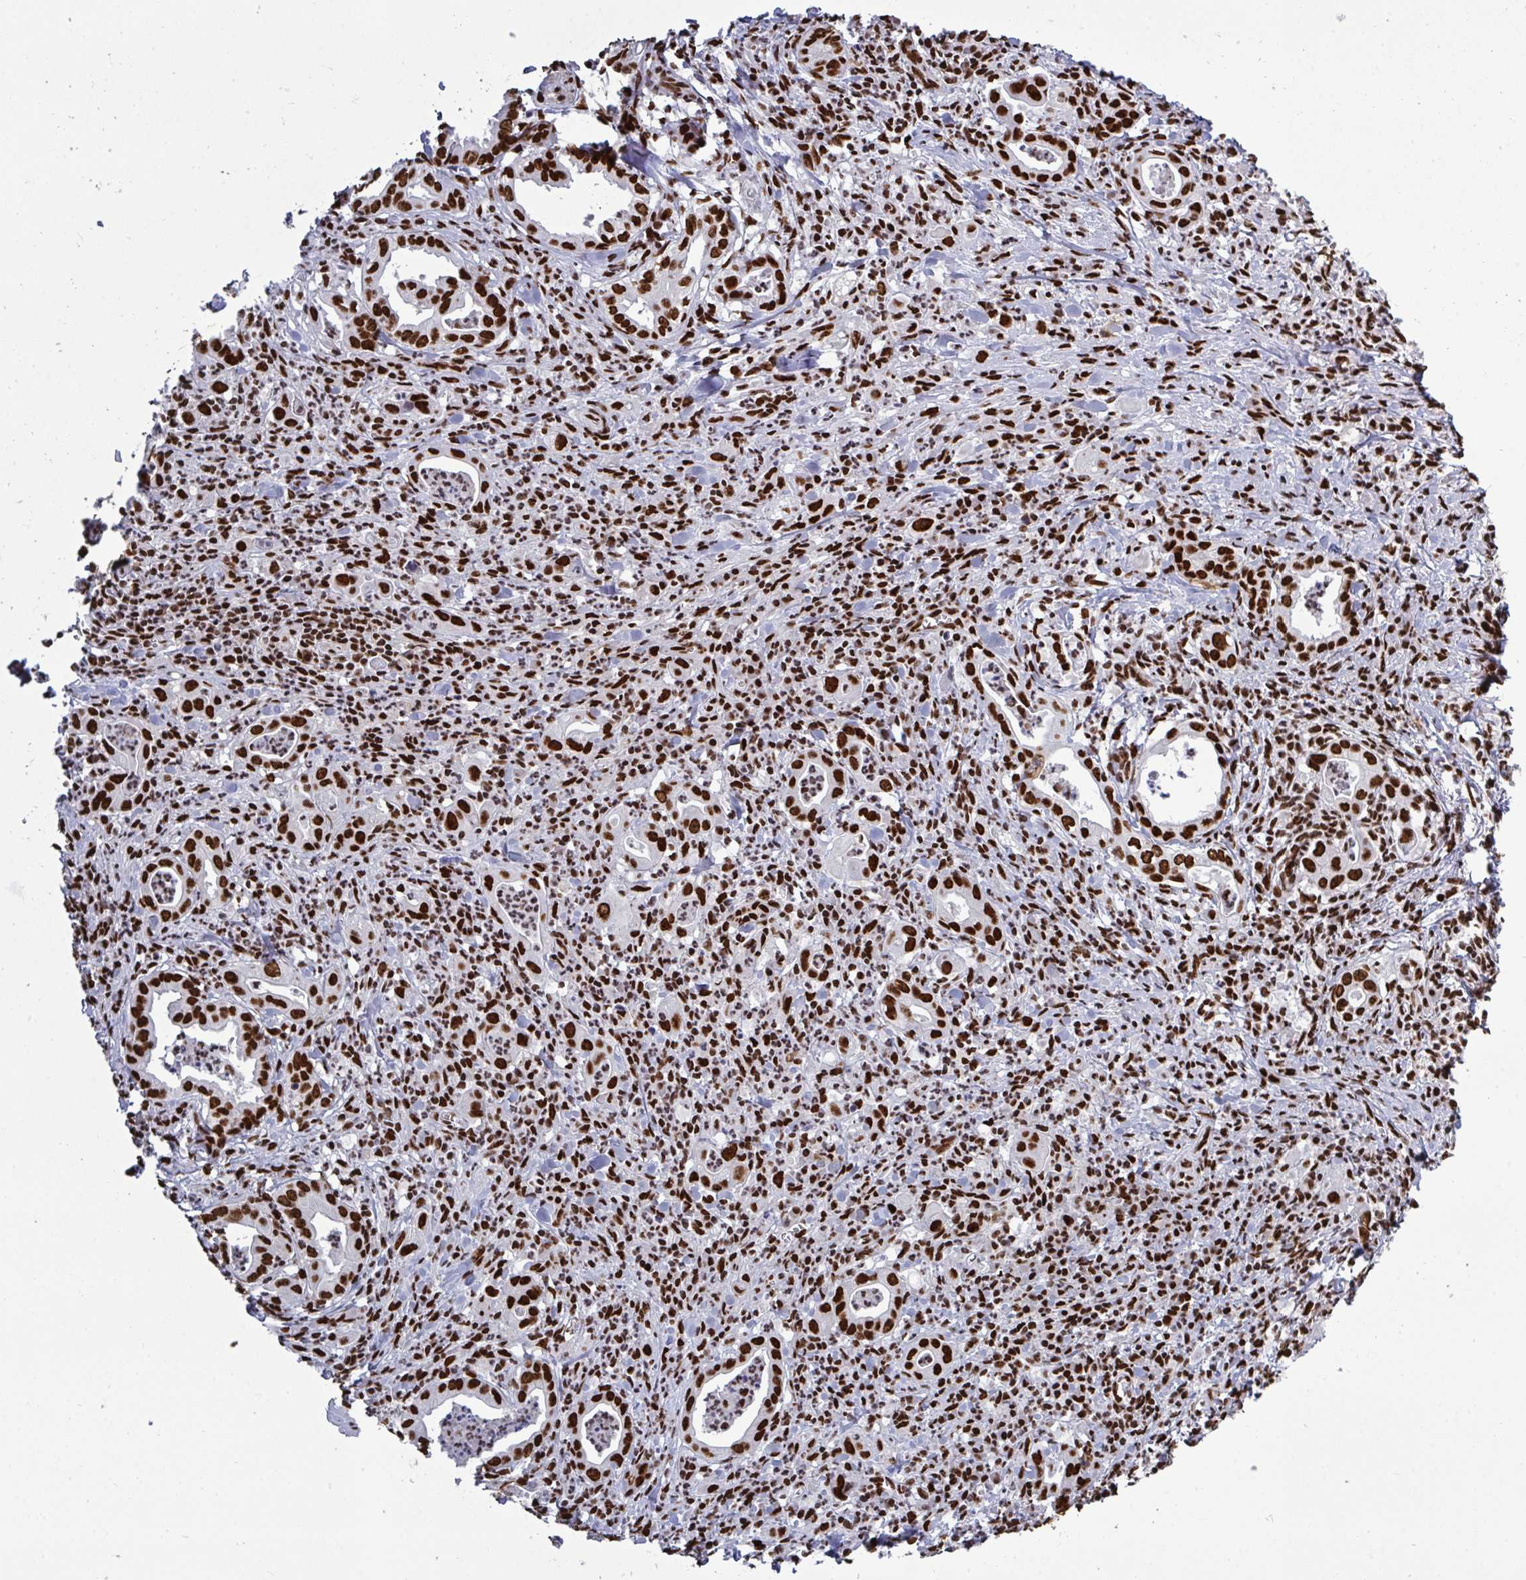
{"staining": {"intensity": "strong", "quantity": ">75%", "location": "nuclear"}, "tissue": "stomach cancer", "cell_type": "Tumor cells", "image_type": "cancer", "snomed": [{"axis": "morphology", "description": "Adenocarcinoma, NOS"}, {"axis": "topography", "description": "Stomach, upper"}], "caption": "Tumor cells reveal high levels of strong nuclear staining in about >75% of cells in stomach adenocarcinoma. The protein is stained brown, and the nuclei are stained in blue (DAB (3,3'-diaminobenzidine) IHC with brightfield microscopy, high magnification).", "gene": "ZNF607", "patient": {"sex": "female", "age": 79}}